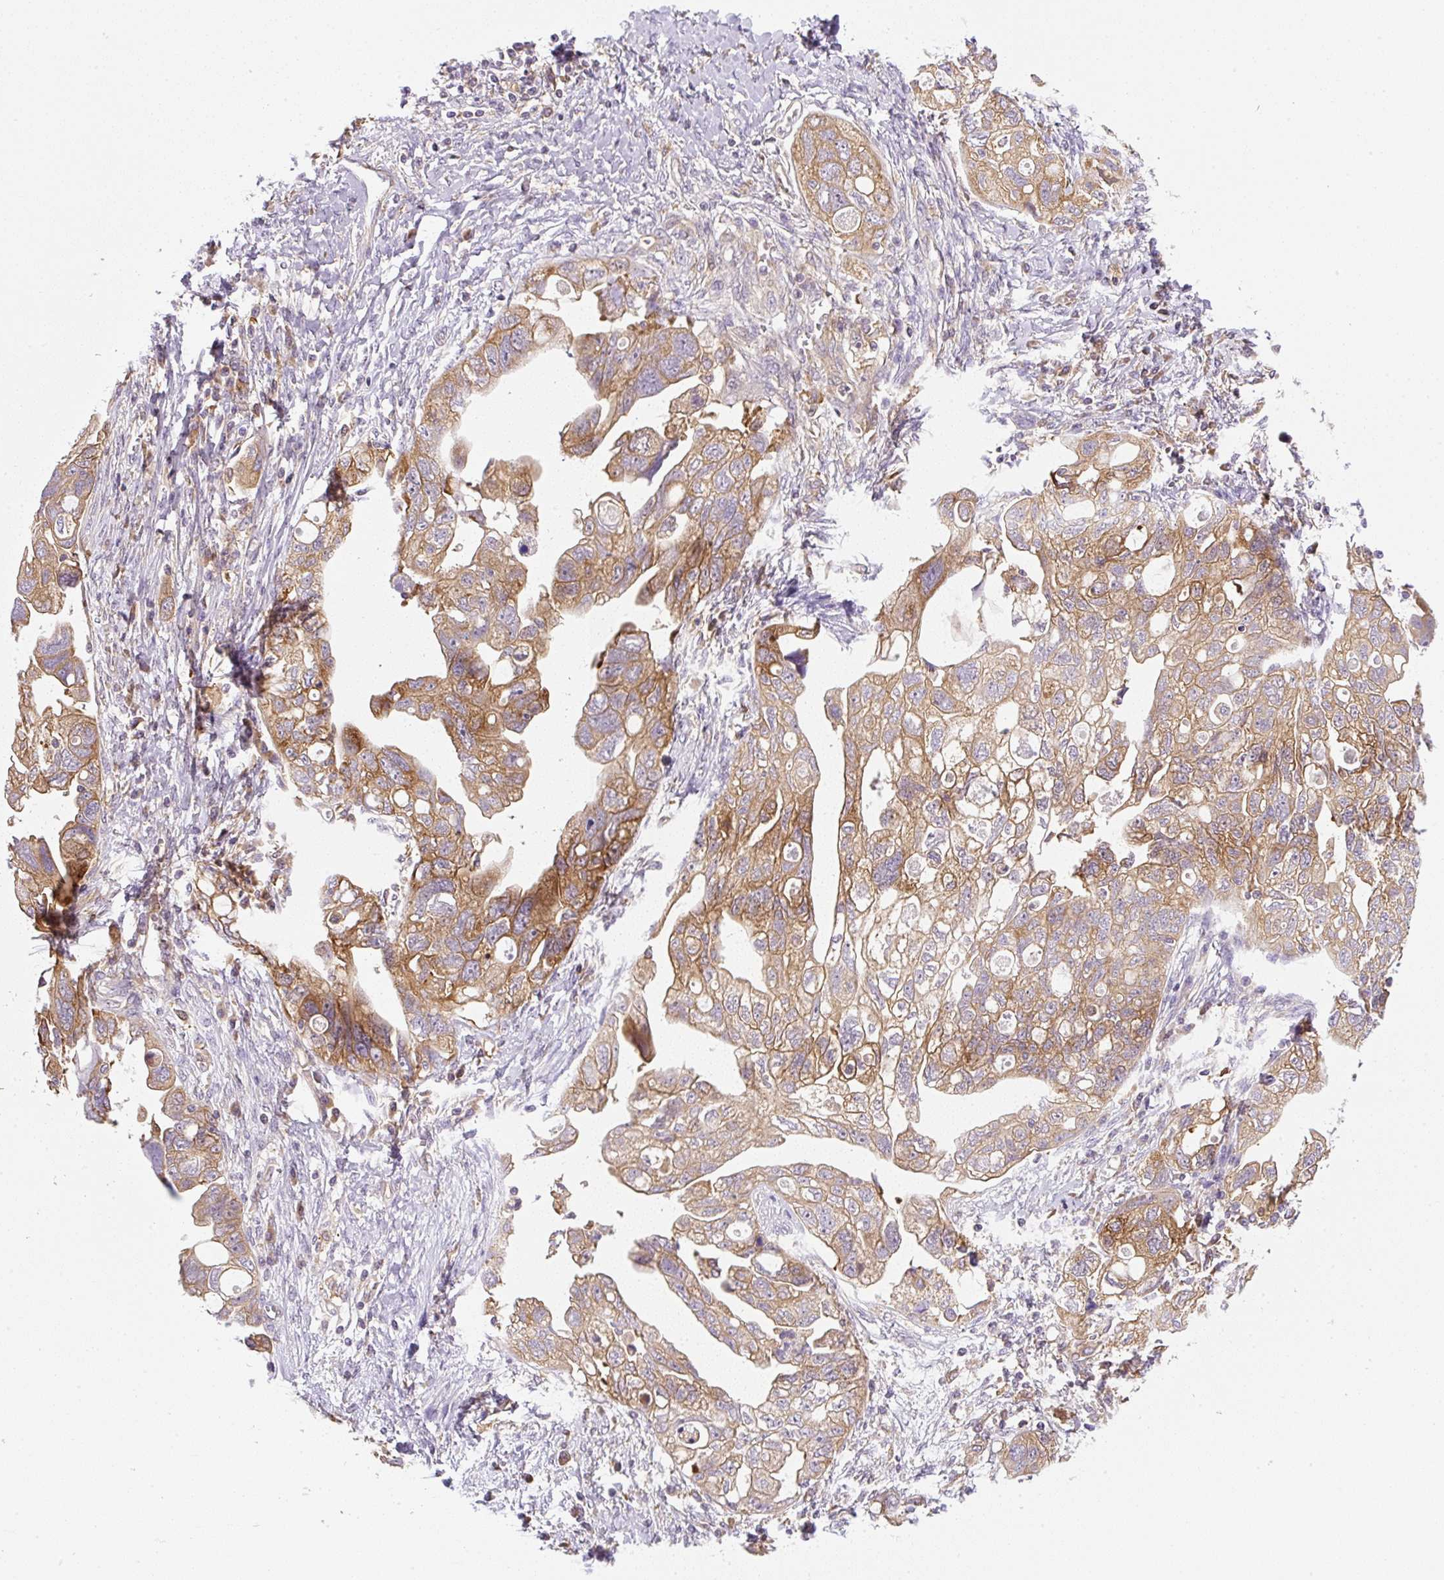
{"staining": {"intensity": "moderate", "quantity": ">75%", "location": "cytoplasmic/membranous"}, "tissue": "ovarian cancer", "cell_type": "Tumor cells", "image_type": "cancer", "snomed": [{"axis": "morphology", "description": "Carcinoma, NOS"}, {"axis": "morphology", "description": "Cystadenocarcinoma, serous, NOS"}, {"axis": "topography", "description": "Ovary"}], "caption": "Ovarian carcinoma tissue shows moderate cytoplasmic/membranous positivity in approximately >75% of tumor cells, visualized by immunohistochemistry.", "gene": "OMA1", "patient": {"sex": "female", "age": 69}}